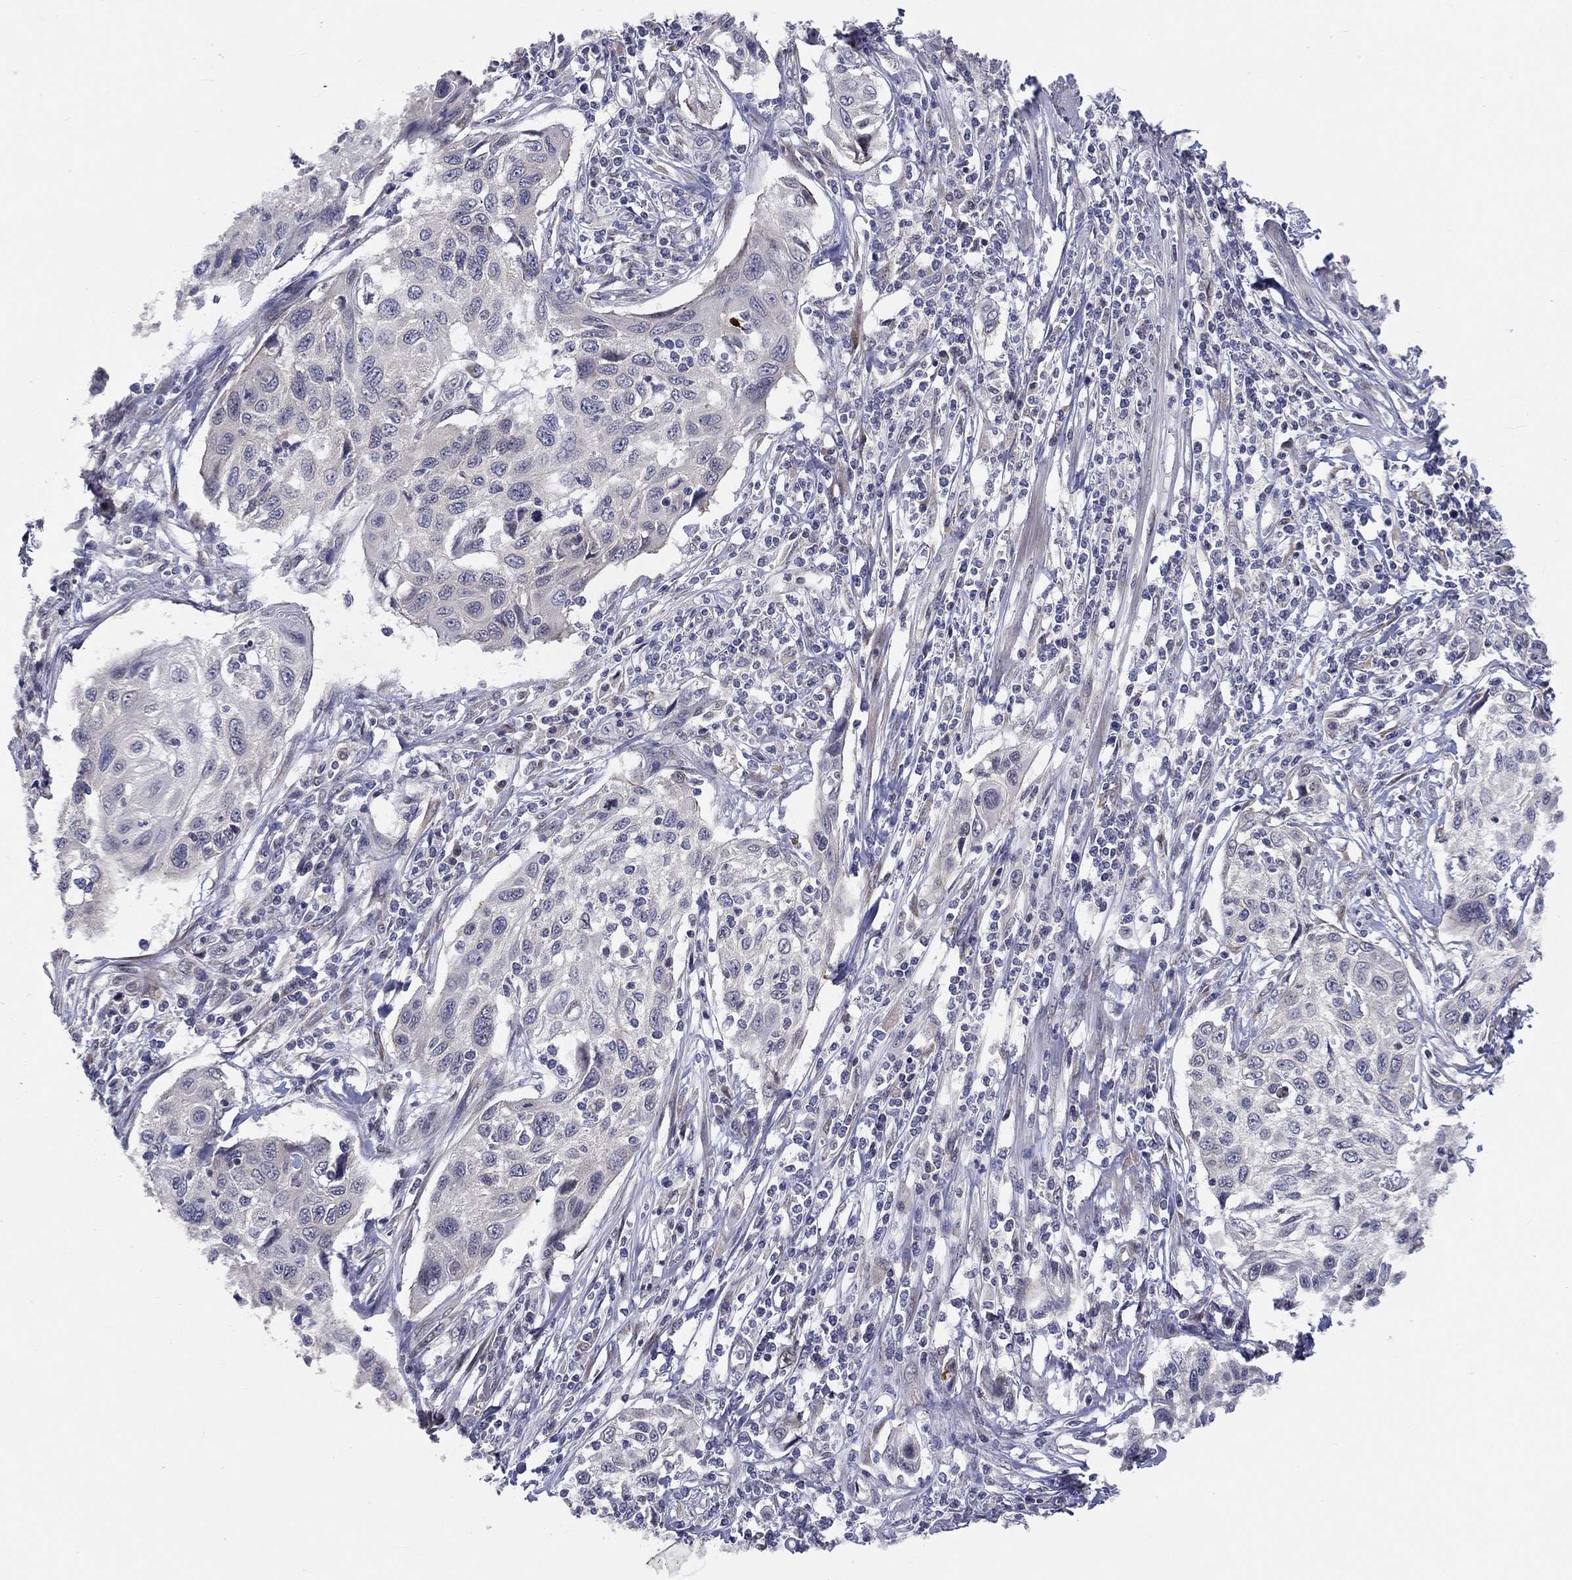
{"staining": {"intensity": "negative", "quantity": "none", "location": "none"}, "tissue": "cervical cancer", "cell_type": "Tumor cells", "image_type": "cancer", "snomed": [{"axis": "morphology", "description": "Squamous cell carcinoma, NOS"}, {"axis": "topography", "description": "Cervix"}], "caption": "This is an immunohistochemistry photomicrograph of cervical cancer (squamous cell carcinoma). There is no staining in tumor cells.", "gene": "CETN3", "patient": {"sex": "female", "age": 70}}